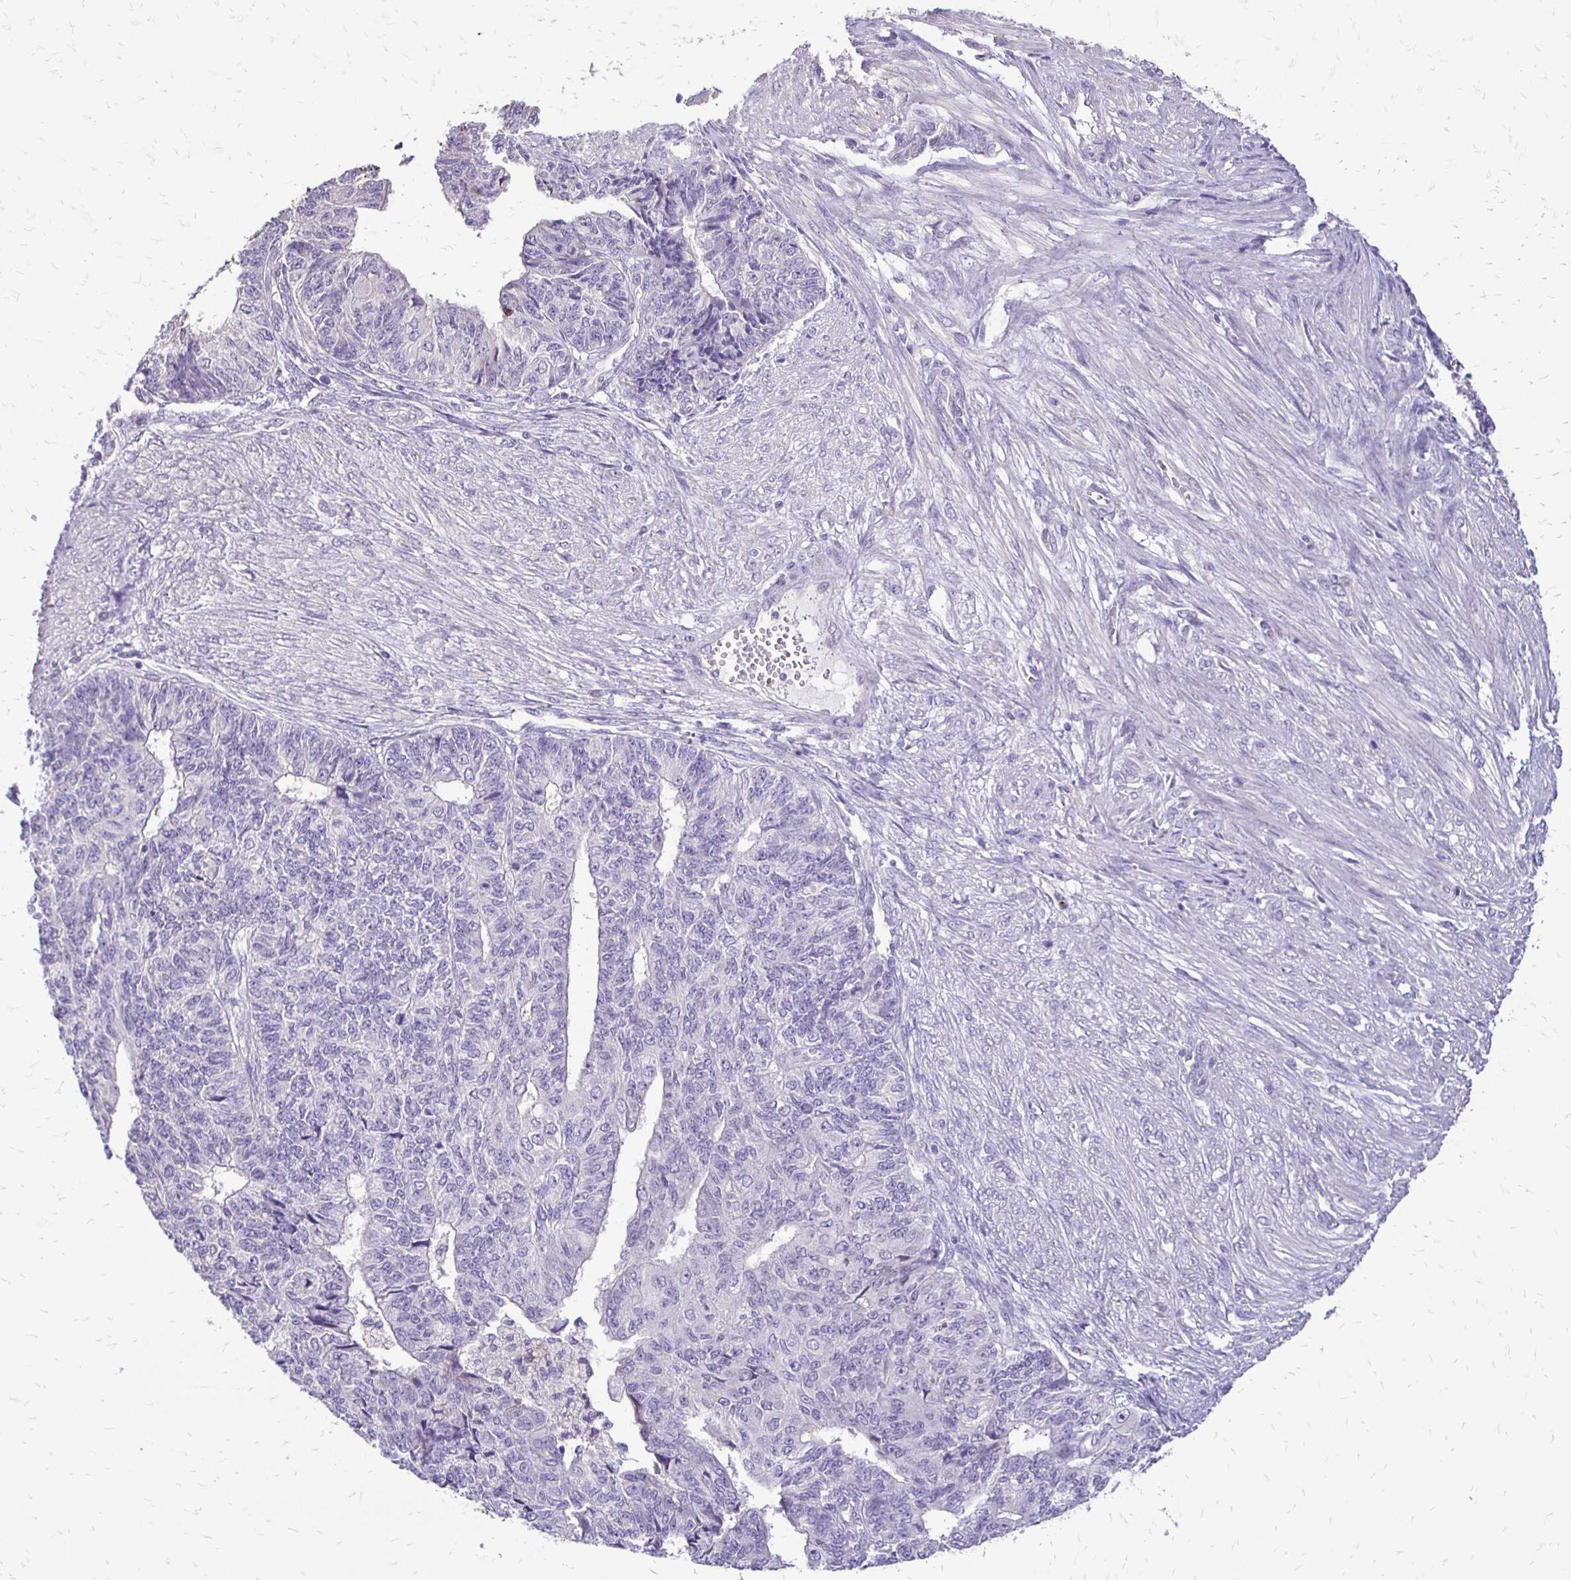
{"staining": {"intensity": "negative", "quantity": "none", "location": "none"}, "tissue": "endometrial cancer", "cell_type": "Tumor cells", "image_type": "cancer", "snomed": [{"axis": "morphology", "description": "Adenocarcinoma, NOS"}, {"axis": "topography", "description": "Endometrium"}], "caption": "An image of endometrial adenocarcinoma stained for a protein demonstrates no brown staining in tumor cells. The staining was performed using DAB (3,3'-diaminobenzidine) to visualize the protein expression in brown, while the nuclei were stained in blue with hematoxylin (Magnification: 20x).", "gene": "ALPG", "patient": {"sex": "female", "age": 32}}